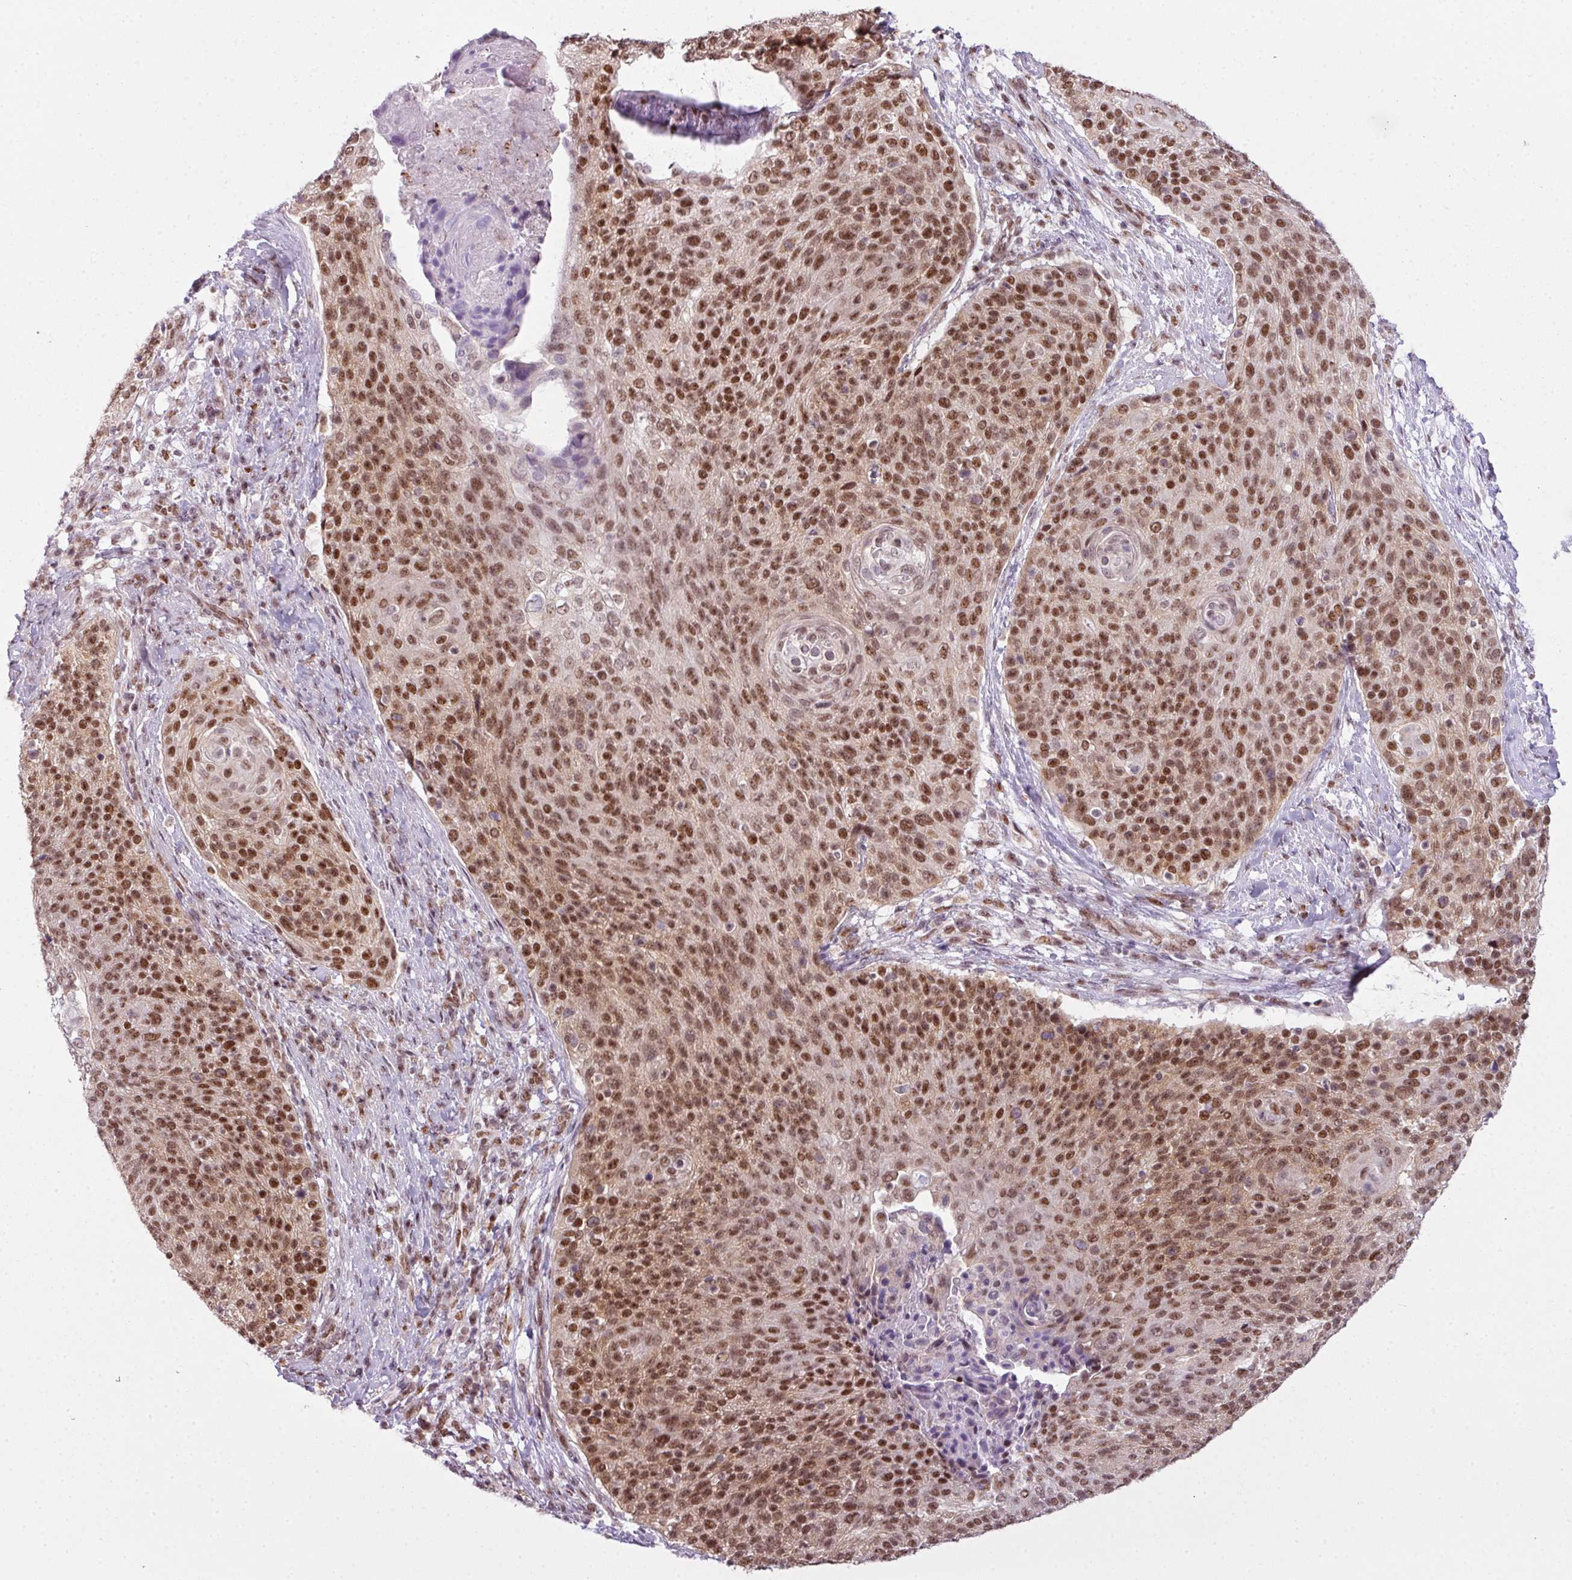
{"staining": {"intensity": "strong", "quantity": ">75%", "location": "nuclear"}, "tissue": "cervical cancer", "cell_type": "Tumor cells", "image_type": "cancer", "snomed": [{"axis": "morphology", "description": "Squamous cell carcinoma, NOS"}, {"axis": "topography", "description": "Cervix"}], "caption": "Immunohistochemical staining of squamous cell carcinoma (cervical) shows strong nuclear protein staining in approximately >75% of tumor cells.", "gene": "ARL6IP4", "patient": {"sex": "female", "age": 31}}